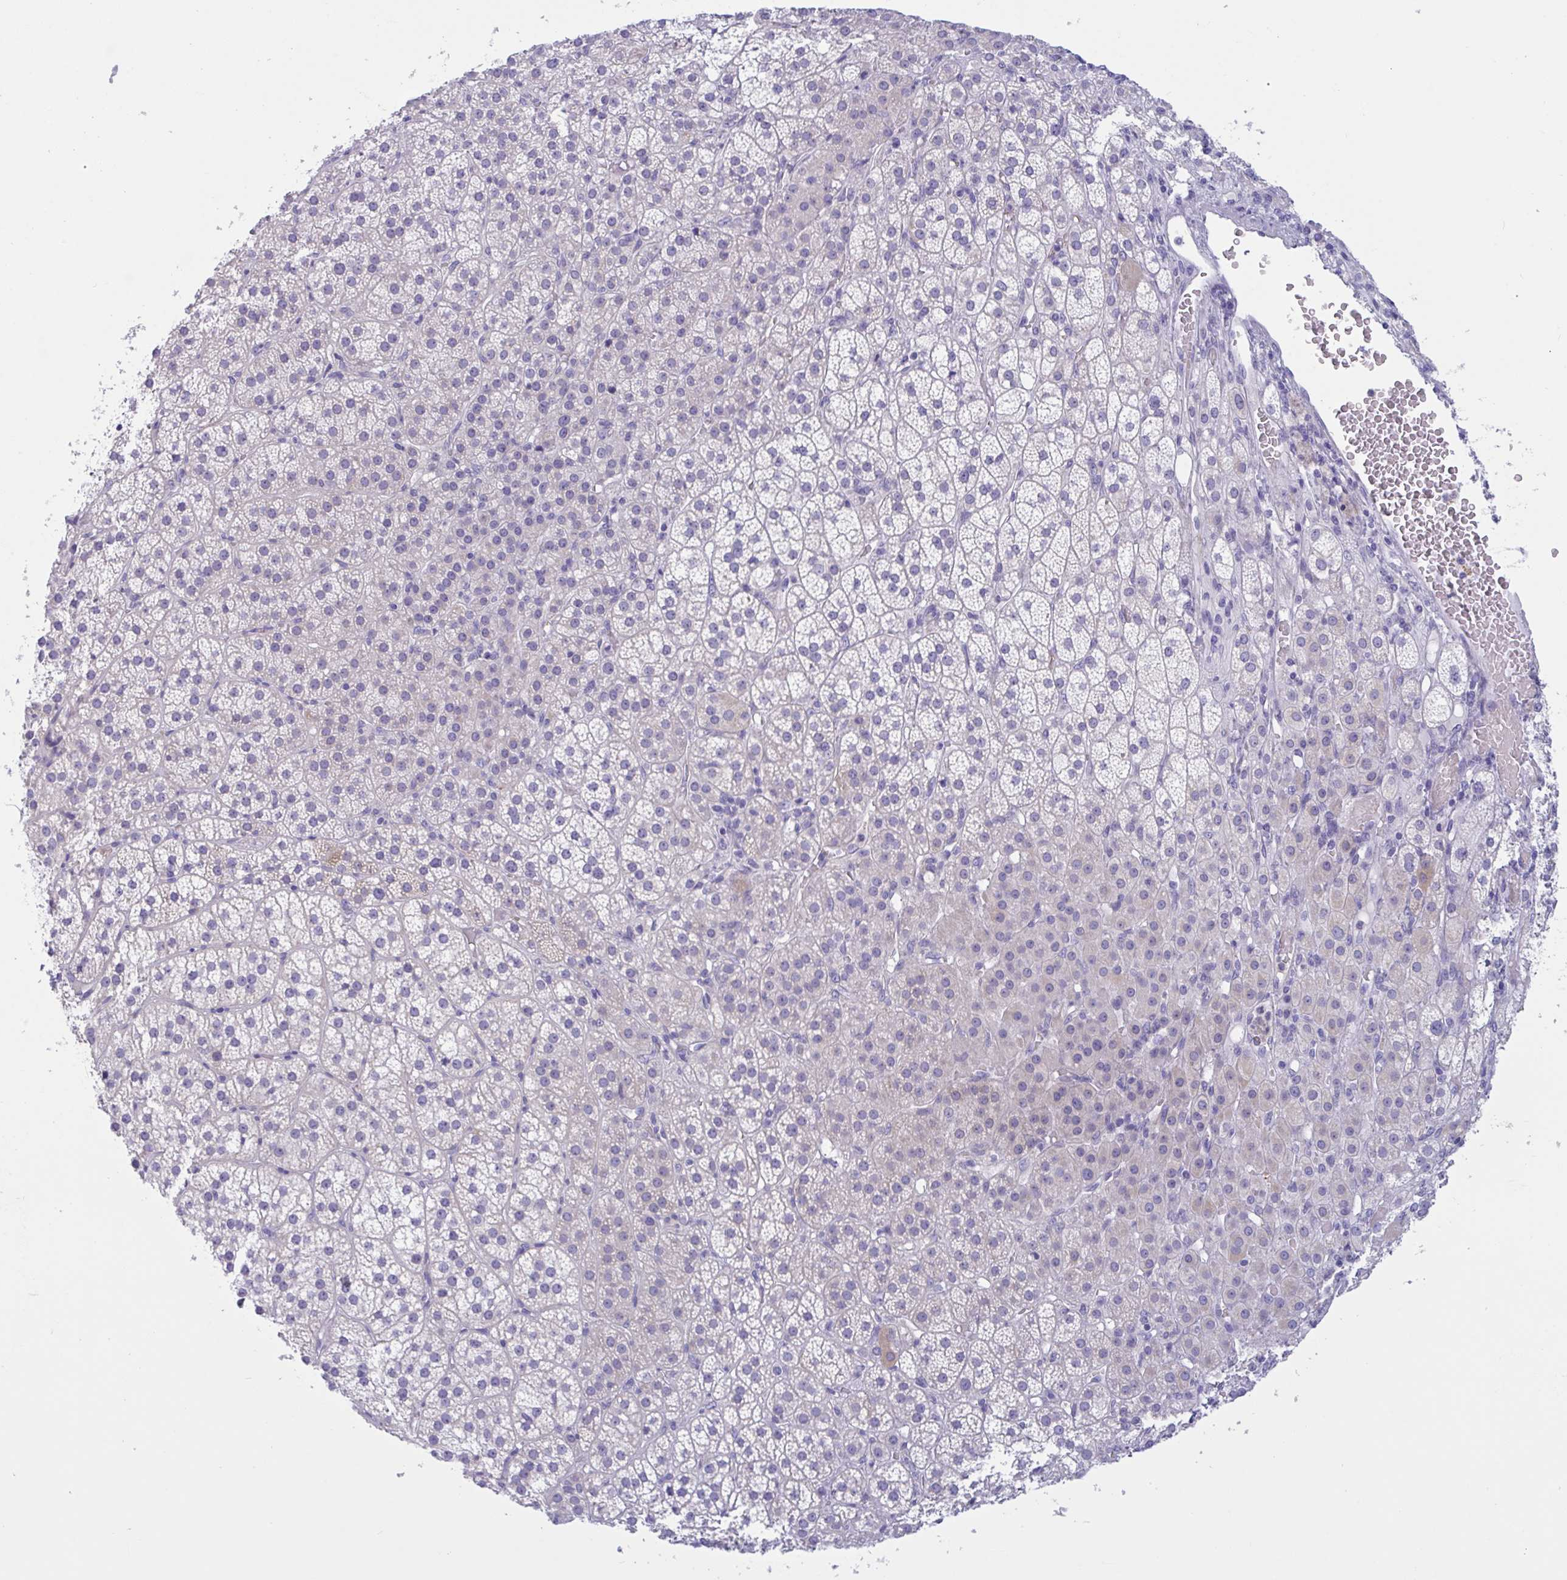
{"staining": {"intensity": "weak", "quantity": "<25%", "location": "cytoplasmic/membranous"}, "tissue": "adrenal gland", "cell_type": "Glandular cells", "image_type": "normal", "snomed": [{"axis": "morphology", "description": "Normal tissue, NOS"}, {"axis": "topography", "description": "Adrenal gland"}], "caption": "Human adrenal gland stained for a protein using IHC displays no expression in glandular cells.", "gene": "OXLD1", "patient": {"sex": "female", "age": 60}}